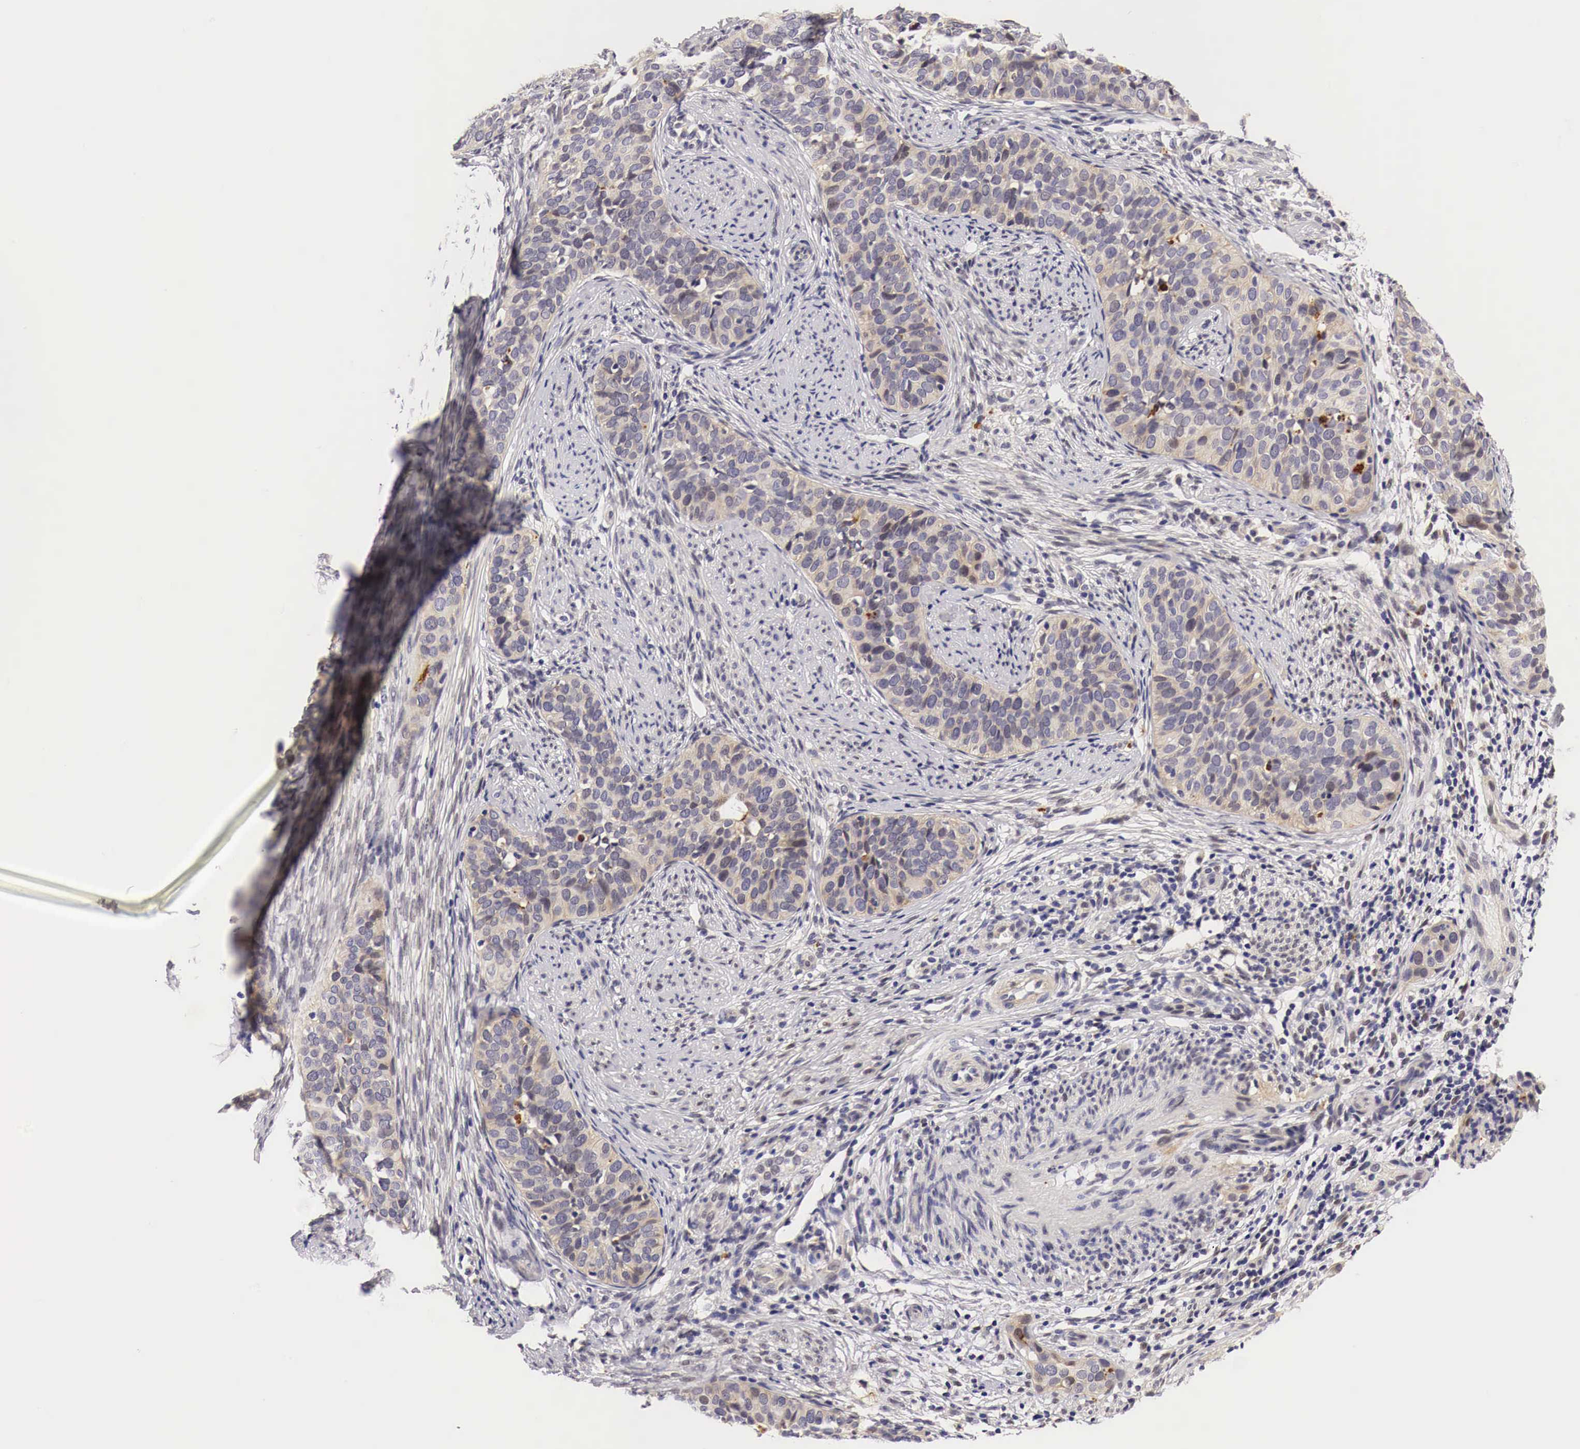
{"staining": {"intensity": "negative", "quantity": "none", "location": "none"}, "tissue": "cervical cancer", "cell_type": "Tumor cells", "image_type": "cancer", "snomed": [{"axis": "morphology", "description": "Squamous cell carcinoma, NOS"}, {"axis": "topography", "description": "Cervix"}], "caption": "DAB (3,3'-diaminobenzidine) immunohistochemical staining of human squamous cell carcinoma (cervical) reveals no significant staining in tumor cells.", "gene": "CASP3", "patient": {"sex": "female", "age": 31}}